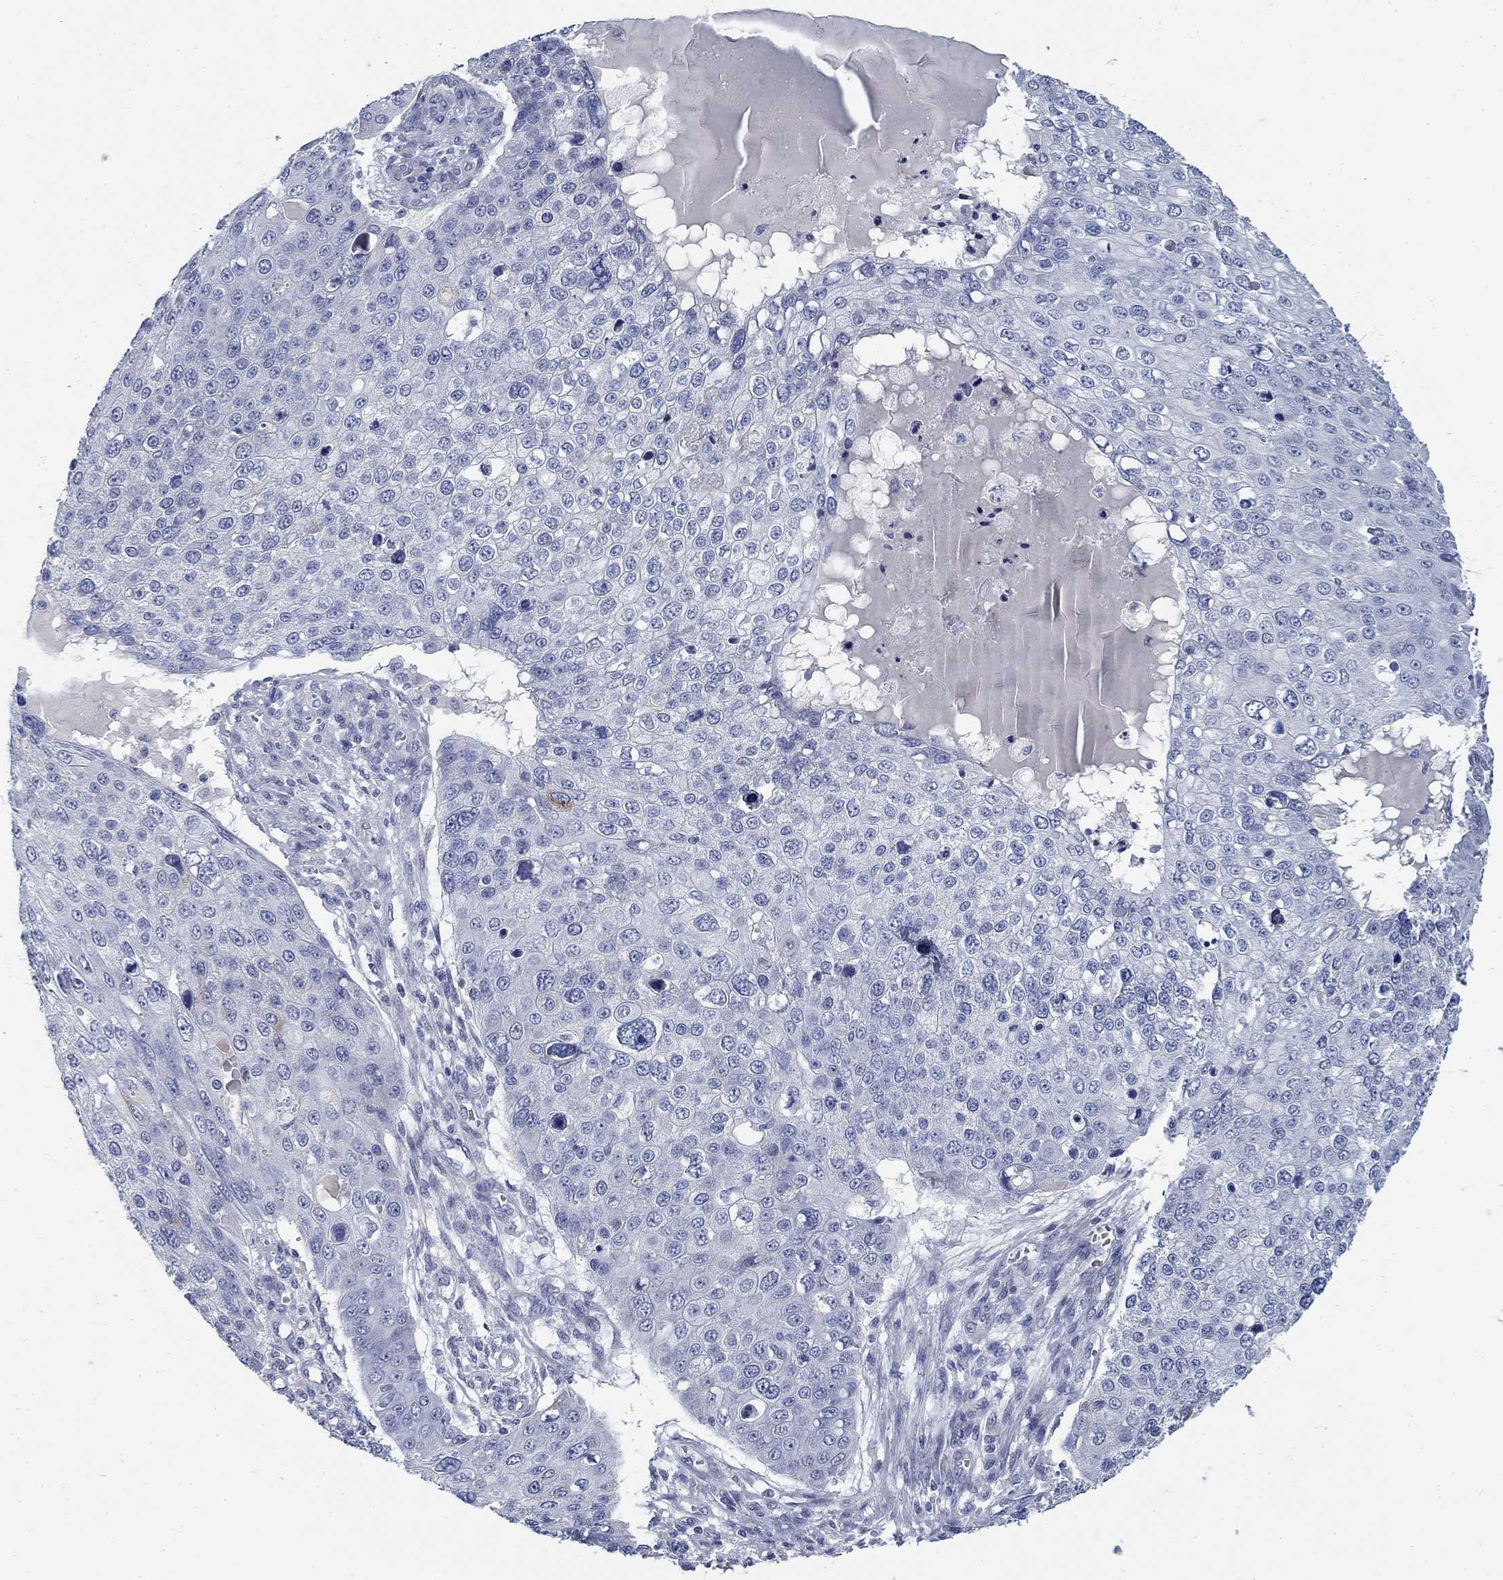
{"staining": {"intensity": "negative", "quantity": "none", "location": "none"}, "tissue": "skin cancer", "cell_type": "Tumor cells", "image_type": "cancer", "snomed": [{"axis": "morphology", "description": "Squamous cell carcinoma, NOS"}, {"axis": "topography", "description": "Skin"}], "caption": "Histopathology image shows no significant protein expression in tumor cells of skin cancer (squamous cell carcinoma).", "gene": "DNER", "patient": {"sex": "male", "age": 71}}